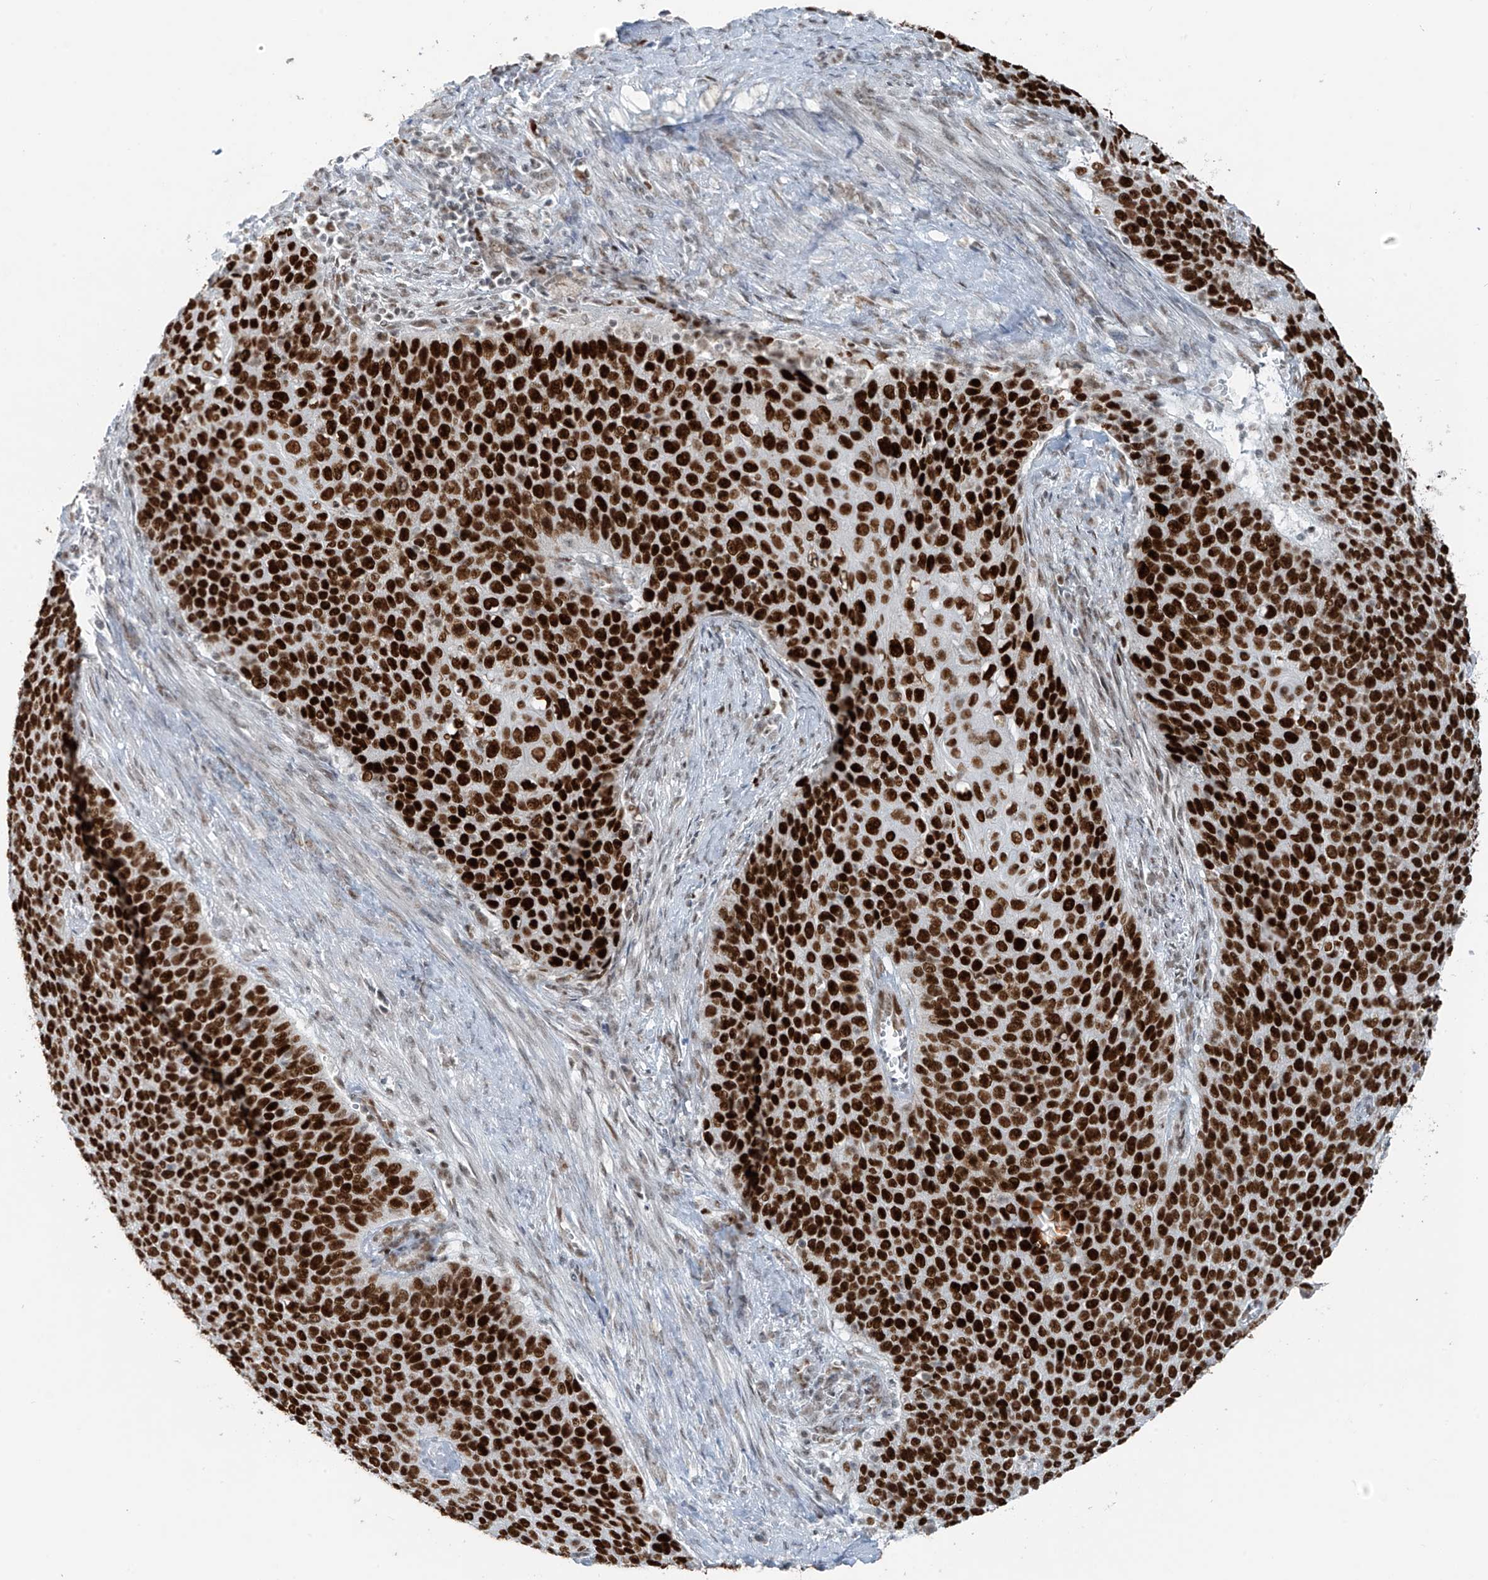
{"staining": {"intensity": "strong", "quantity": ">75%", "location": "nuclear"}, "tissue": "cervical cancer", "cell_type": "Tumor cells", "image_type": "cancer", "snomed": [{"axis": "morphology", "description": "Squamous cell carcinoma, NOS"}, {"axis": "topography", "description": "Cervix"}], "caption": "DAB immunohistochemical staining of cervical squamous cell carcinoma displays strong nuclear protein positivity in approximately >75% of tumor cells.", "gene": "WRNIP1", "patient": {"sex": "female", "age": 39}}